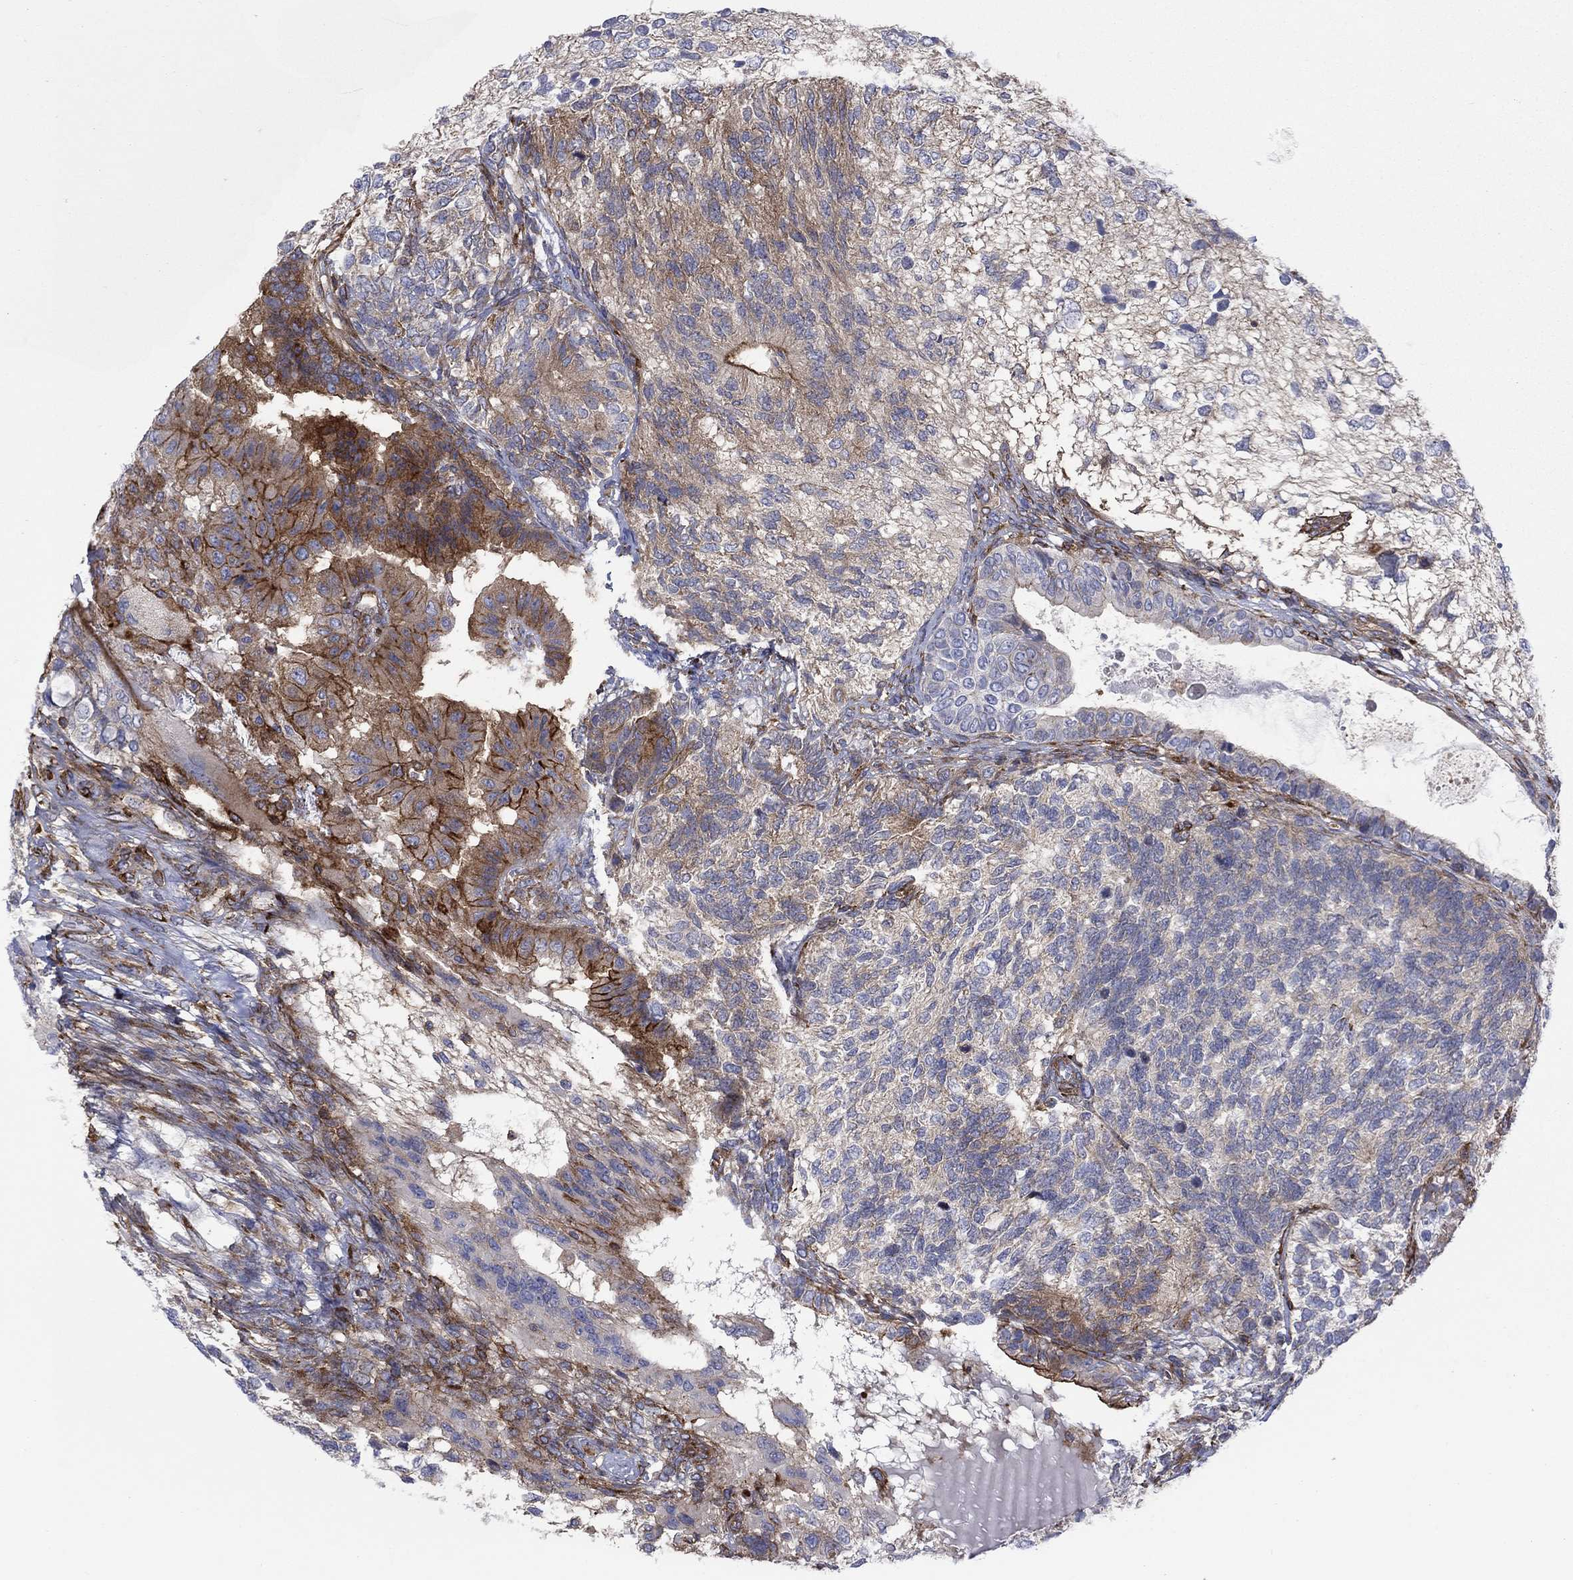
{"staining": {"intensity": "strong", "quantity": "<25%", "location": "cytoplasmic/membranous"}, "tissue": "testis cancer", "cell_type": "Tumor cells", "image_type": "cancer", "snomed": [{"axis": "morphology", "description": "Seminoma, NOS"}, {"axis": "morphology", "description": "Carcinoma, Embryonal, NOS"}, {"axis": "topography", "description": "Testis"}], "caption": "Approximately <25% of tumor cells in human testis embryonal carcinoma display strong cytoplasmic/membranous protein expression as visualized by brown immunohistochemical staining.", "gene": "PAG1", "patient": {"sex": "male", "age": 41}}